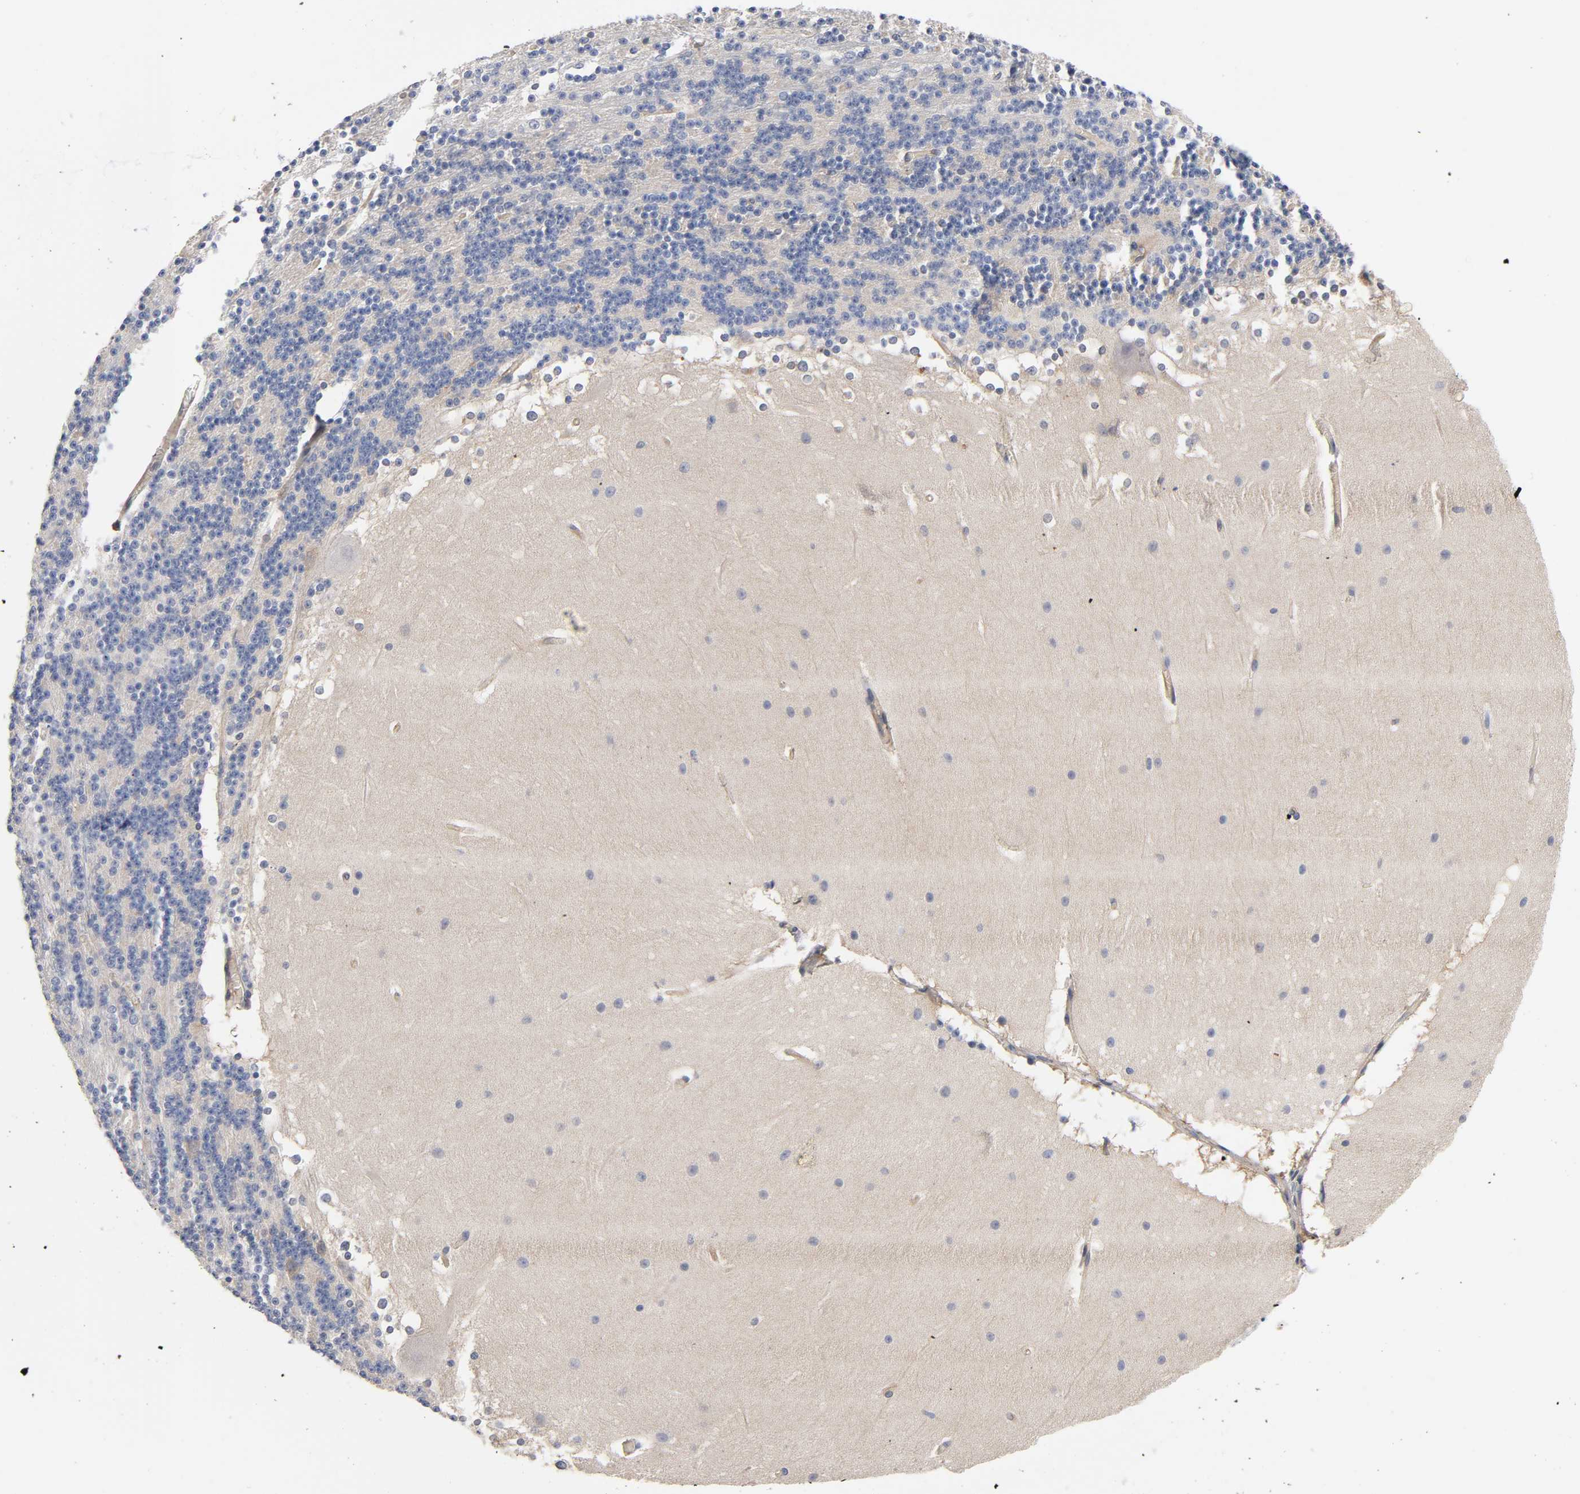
{"staining": {"intensity": "negative", "quantity": "none", "location": "none"}, "tissue": "cerebellum", "cell_type": "Cells in granular layer", "image_type": "normal", "snomed": [{"axis": "morphology", "description": "Normal tissue, NOS"}, {"axis": "topography", "description": "Cerebellum"}], "caption": "A photomicrograph of cerebellum stained for a protein exhibits no brown staining in cells in granular layer.", "gene": "RAB13", "patient": {"sex": "female", "age": 19}}